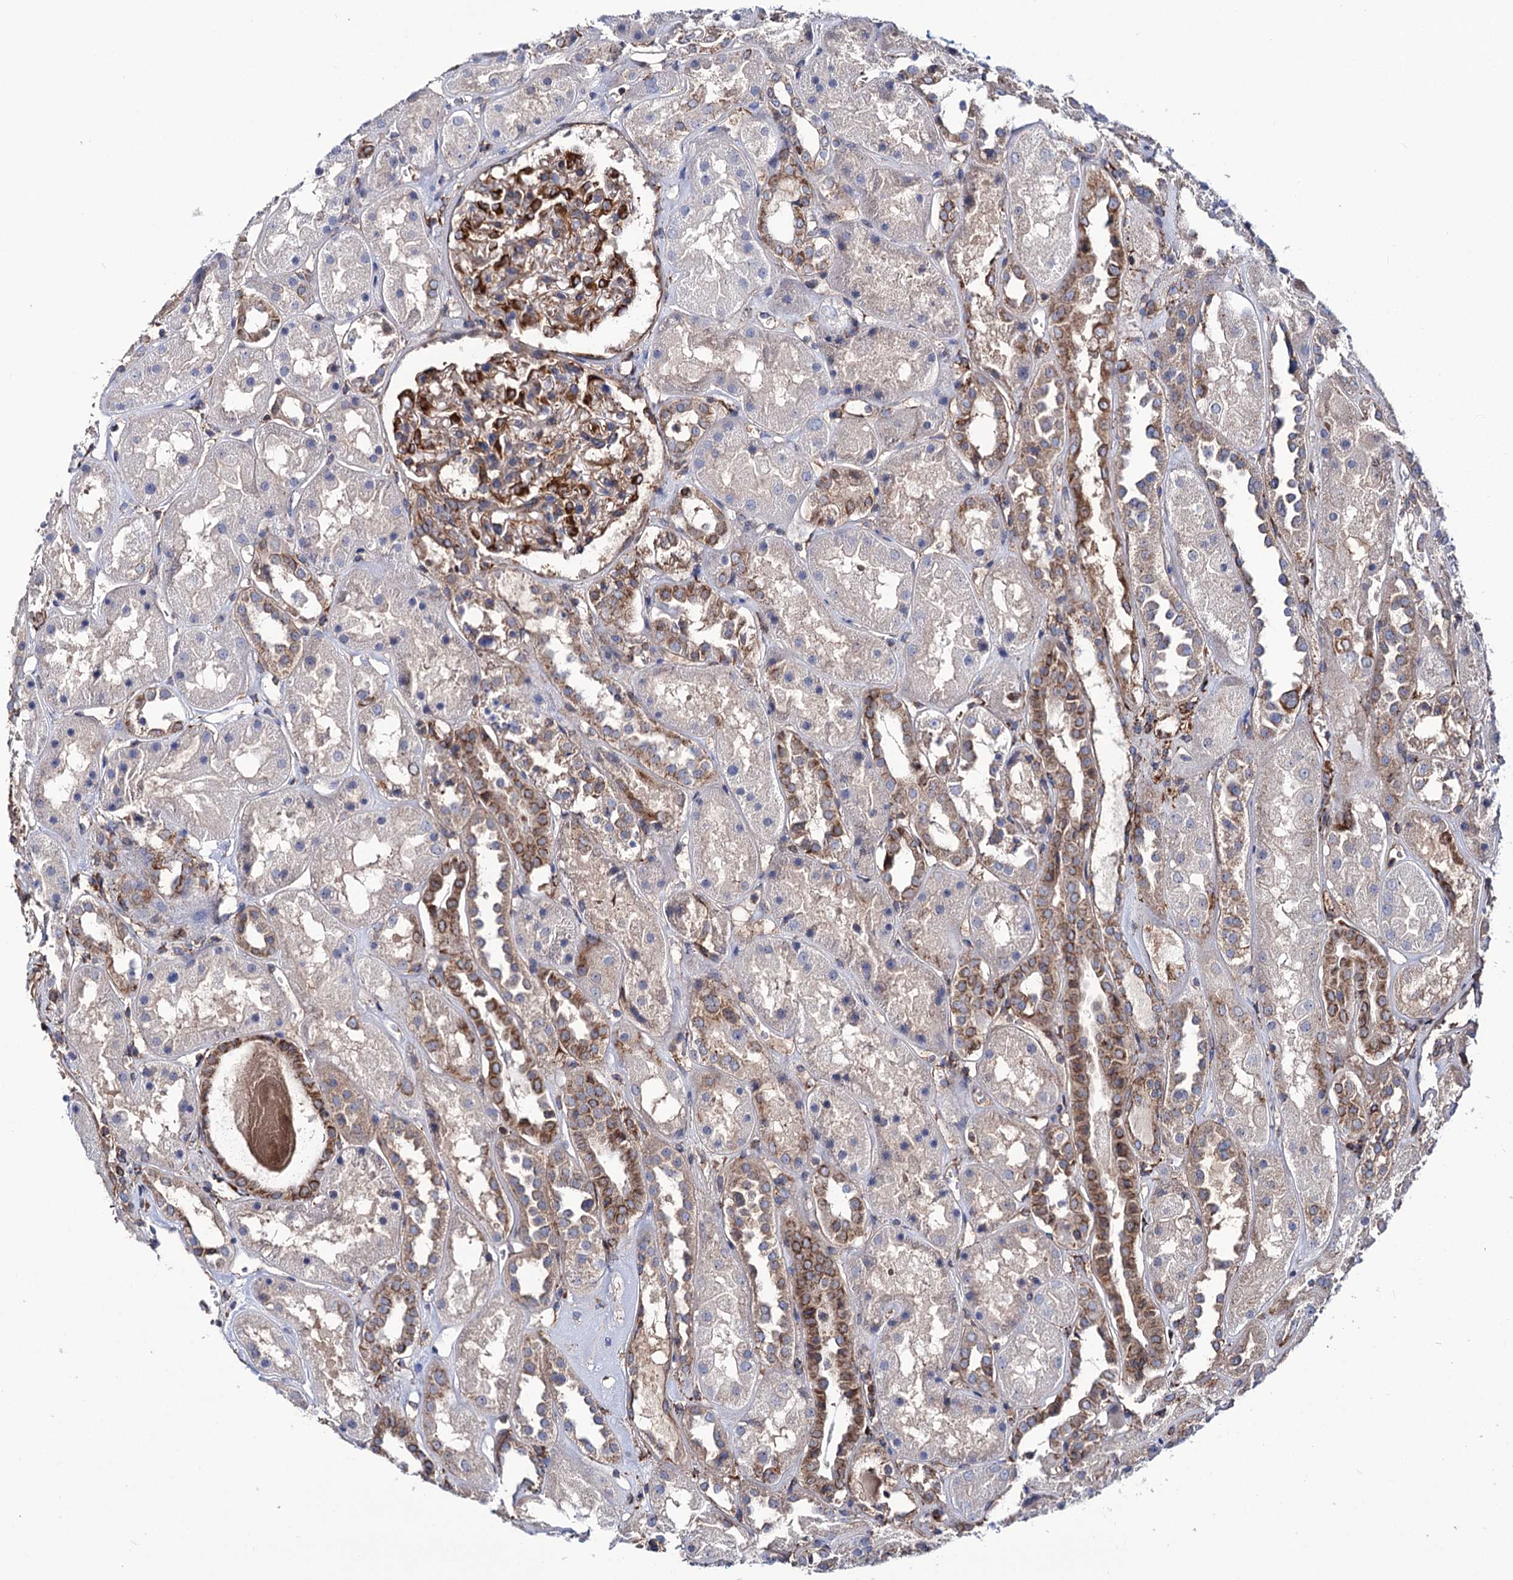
{"staining": {"intensity": "moderate", "quantity": ">75%", "location": "cytoplasmic/membranous"}, "tissue": "kidney", "cell_type": "Cells in glomeruli", "image_type": "normal", "snomed": [{"axis": "morphology", "description": "Normal tissue, NOS"}, {"axis": "topography", "description": "Kidney"}], "caption": "Immunohistochemistry (IHC) (DAB (3,3'-diaminobenzidine)) staining of unremarkable human kidney displays moderate cytoplasmic/membranous protein staining in approximately >75% of cells in glomeruli.", "gene": "DEF6", "patient": {"sex": "male", "age": 70}}